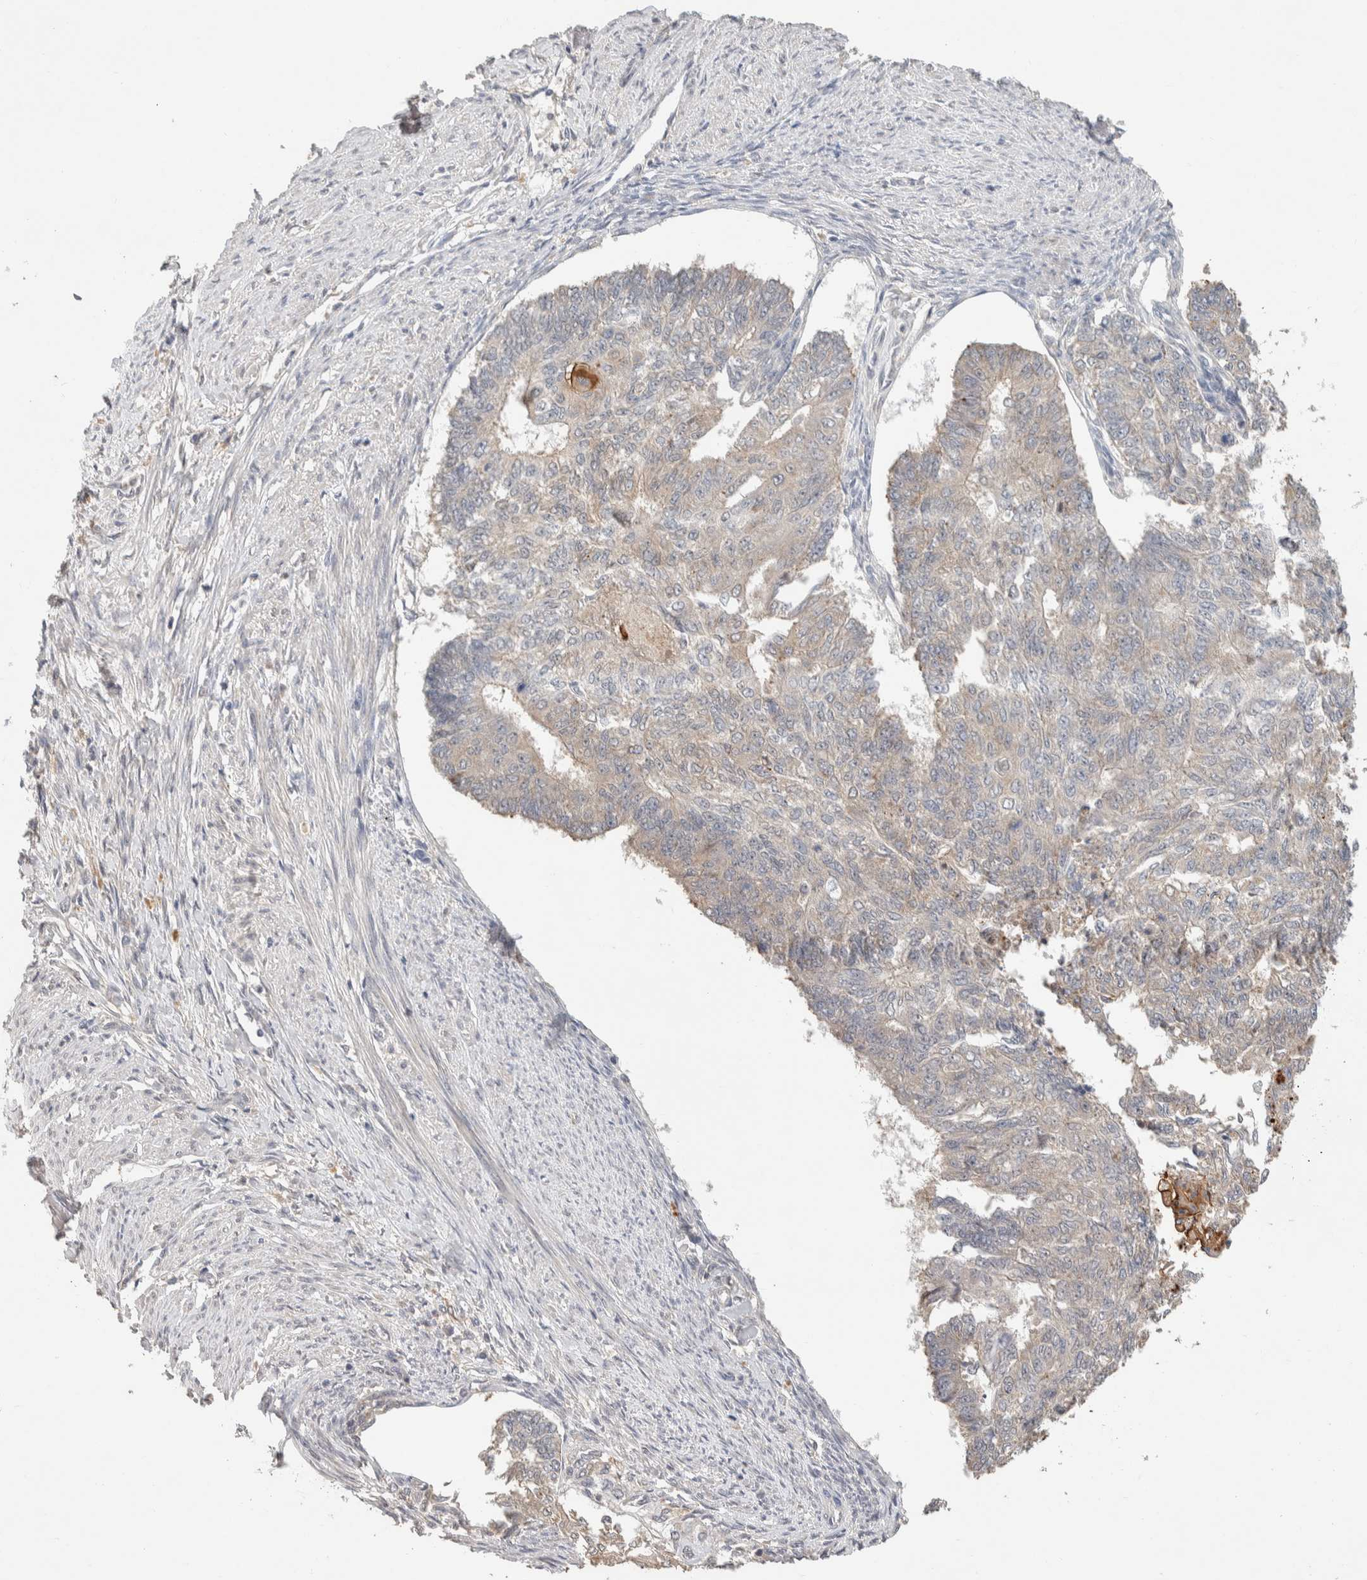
{"staining": {"intensity": "weak", "quantity": "<25%", "location": "cytoplasmic/membranous"}, "tissue": "endometrial cancer", "cell_type": "Tumor cells", "image_type": "cancer", "snomed": [{"axis": "morphology", "description": "Adenocarcinoma, NOS"}, {"axis": "topography", "description": "Endometrium"}], "caption": "Protein analysis of endometrial adenocarcinoma shows no significant expression in tumor cells. (DAB immunohistochemistry (IHC), high magnification).", "gene": "CYSRT1", "patient": {"sex": "female", "age": 32}}